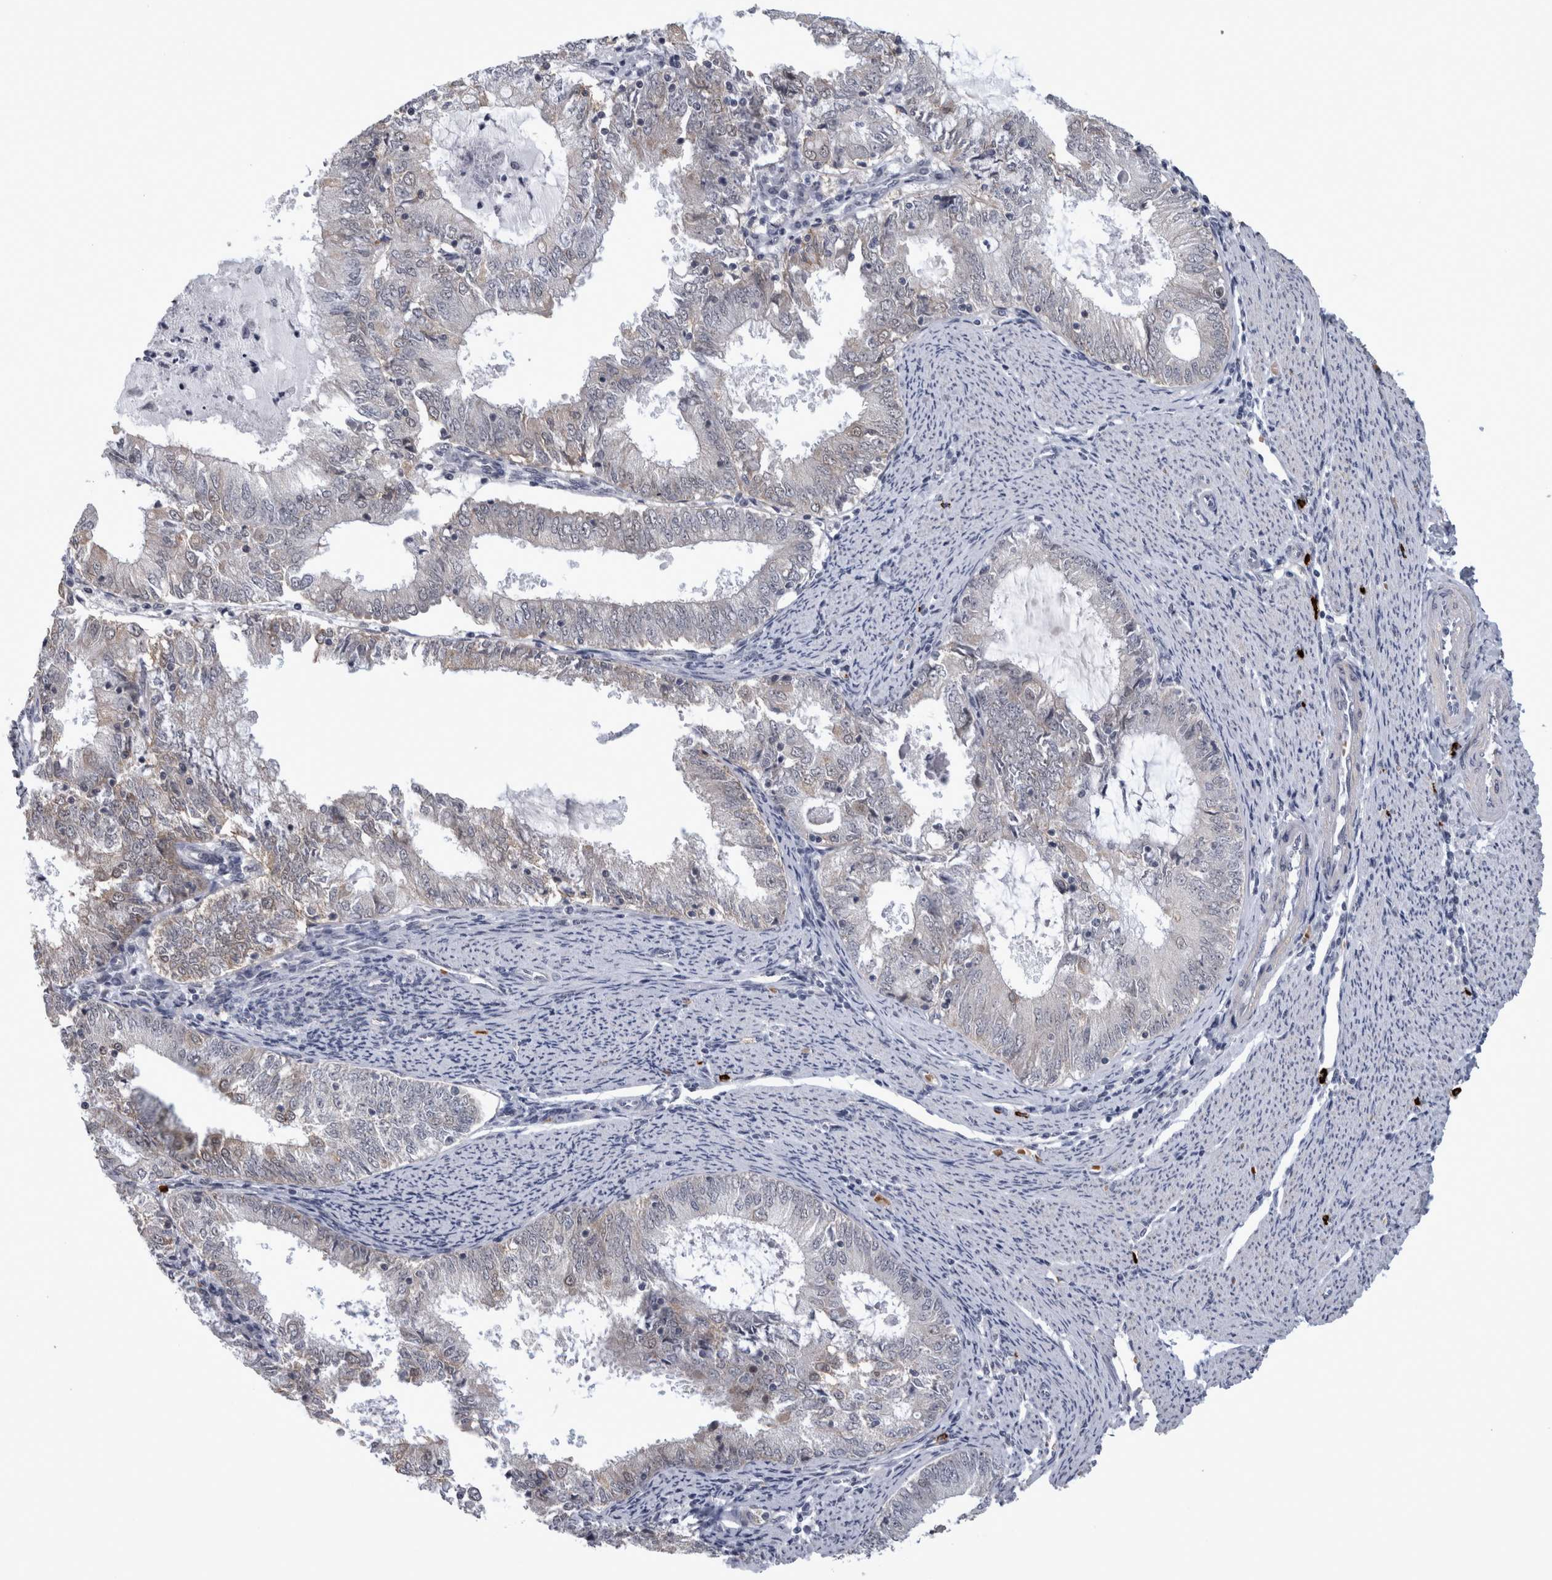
{"staining": {"intensity": "moderate", "quantity": "<25%", "location": "cytoplasmic/membranous"}, "tissue": "endometrial cancer", "cell_type": "Tumor cells", "image_type": "cancer", "snomed": [{"axis": "morphology", "description": "Adenocarcinoma, NOS"}, {"axis": "topography", "description": "Endometrium"}], "caption": "IHC photomicrograph of neoplastic tissue: human endometrial cancer (adenocarcinoma) stained using IHC demonstrates low levels of moderate protein expression localized specifically in the cytoplasmic/membranous of tumor cells, appearing as a cytoplasmic/membranous brown color.", "gene": "PEBP4", "patient": {"sex": "female", "age": 57}}